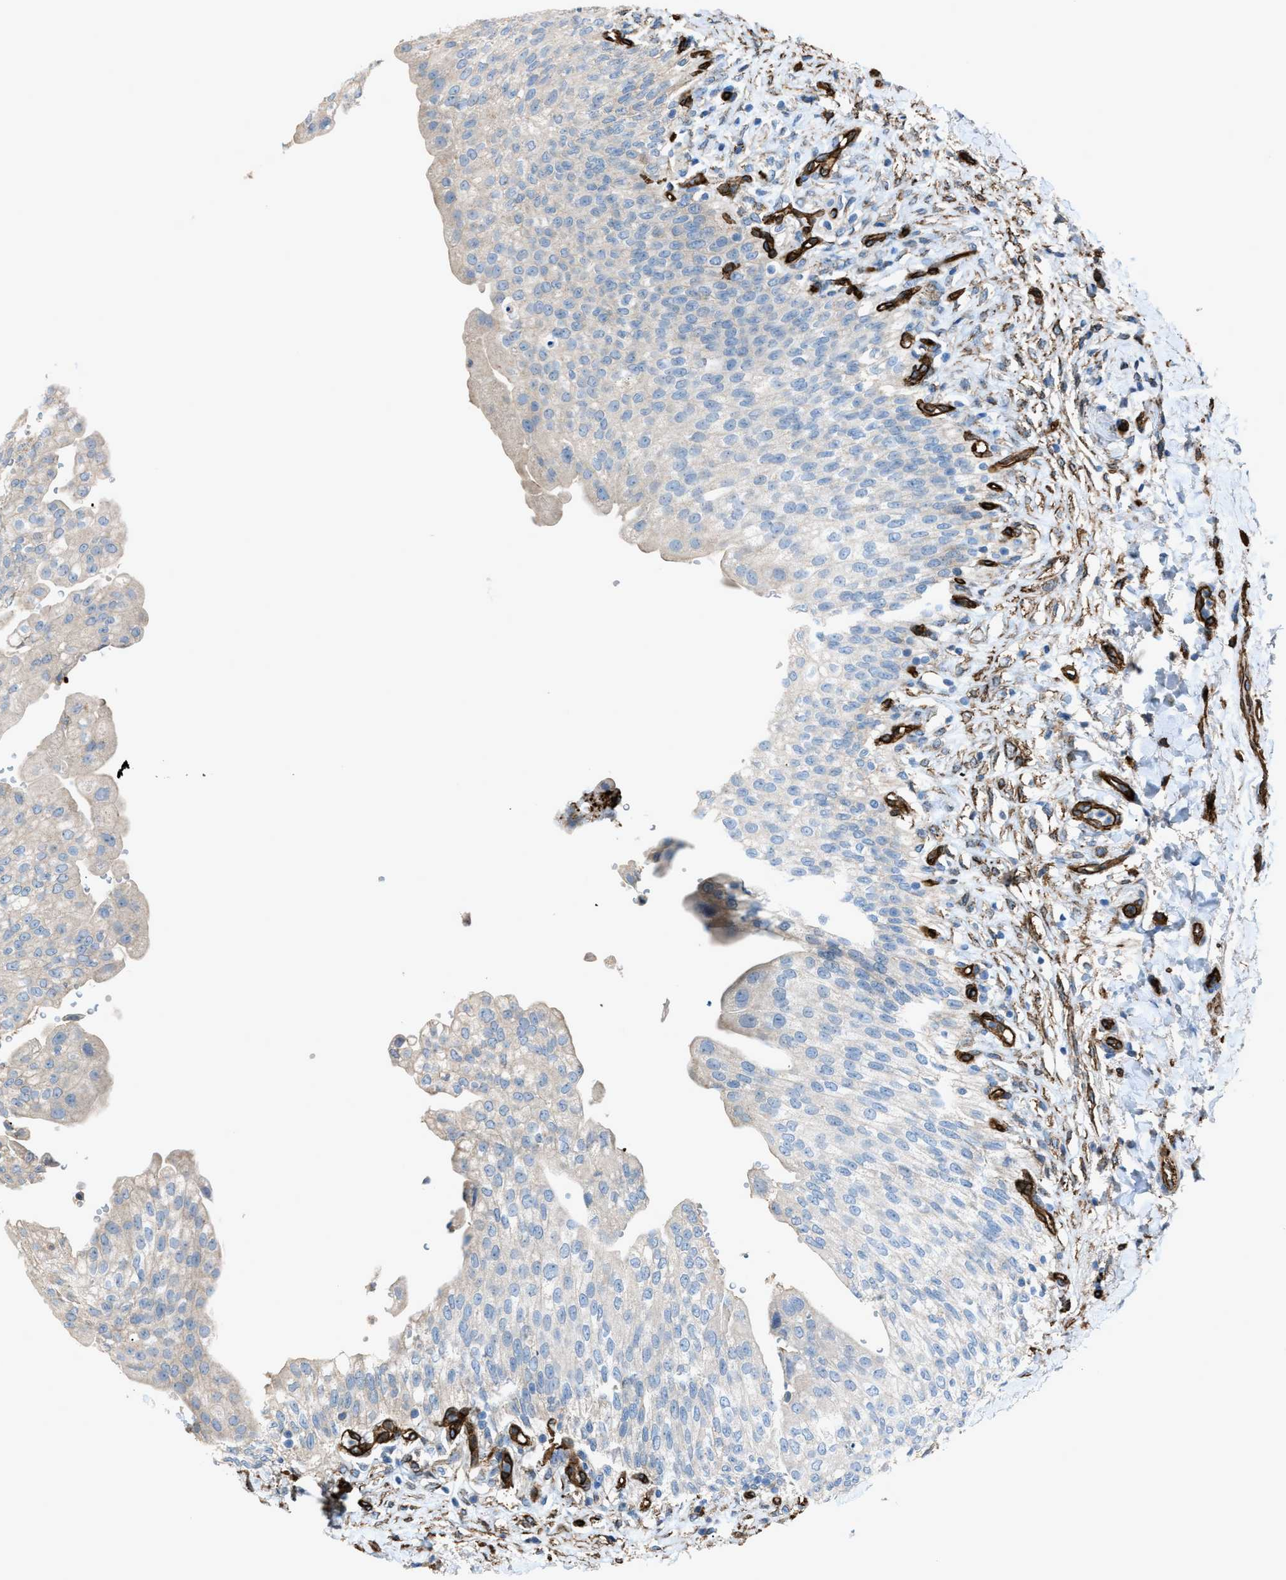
{"staining": {"intensity": "negative", "quantity": "none", "location": "none"}, "tissue": "urinary bladder", "cell_type": "Urothelial cells", "image_type": "normal", "snomed": [{"axis": "morphology", "description": "Urothelial carcinoma, High grade"}, {"axis": "topography", "description": "Urinary bladder"}], "caption": "Urothelial cells are negative for protein expression in unremarkable human urinary bladder. (DAB immunohistochemistry (IHC) with hematoxylin counter stain).", "gene": "SLC22A15", "patient": {"sex": "male", "age": 46}}